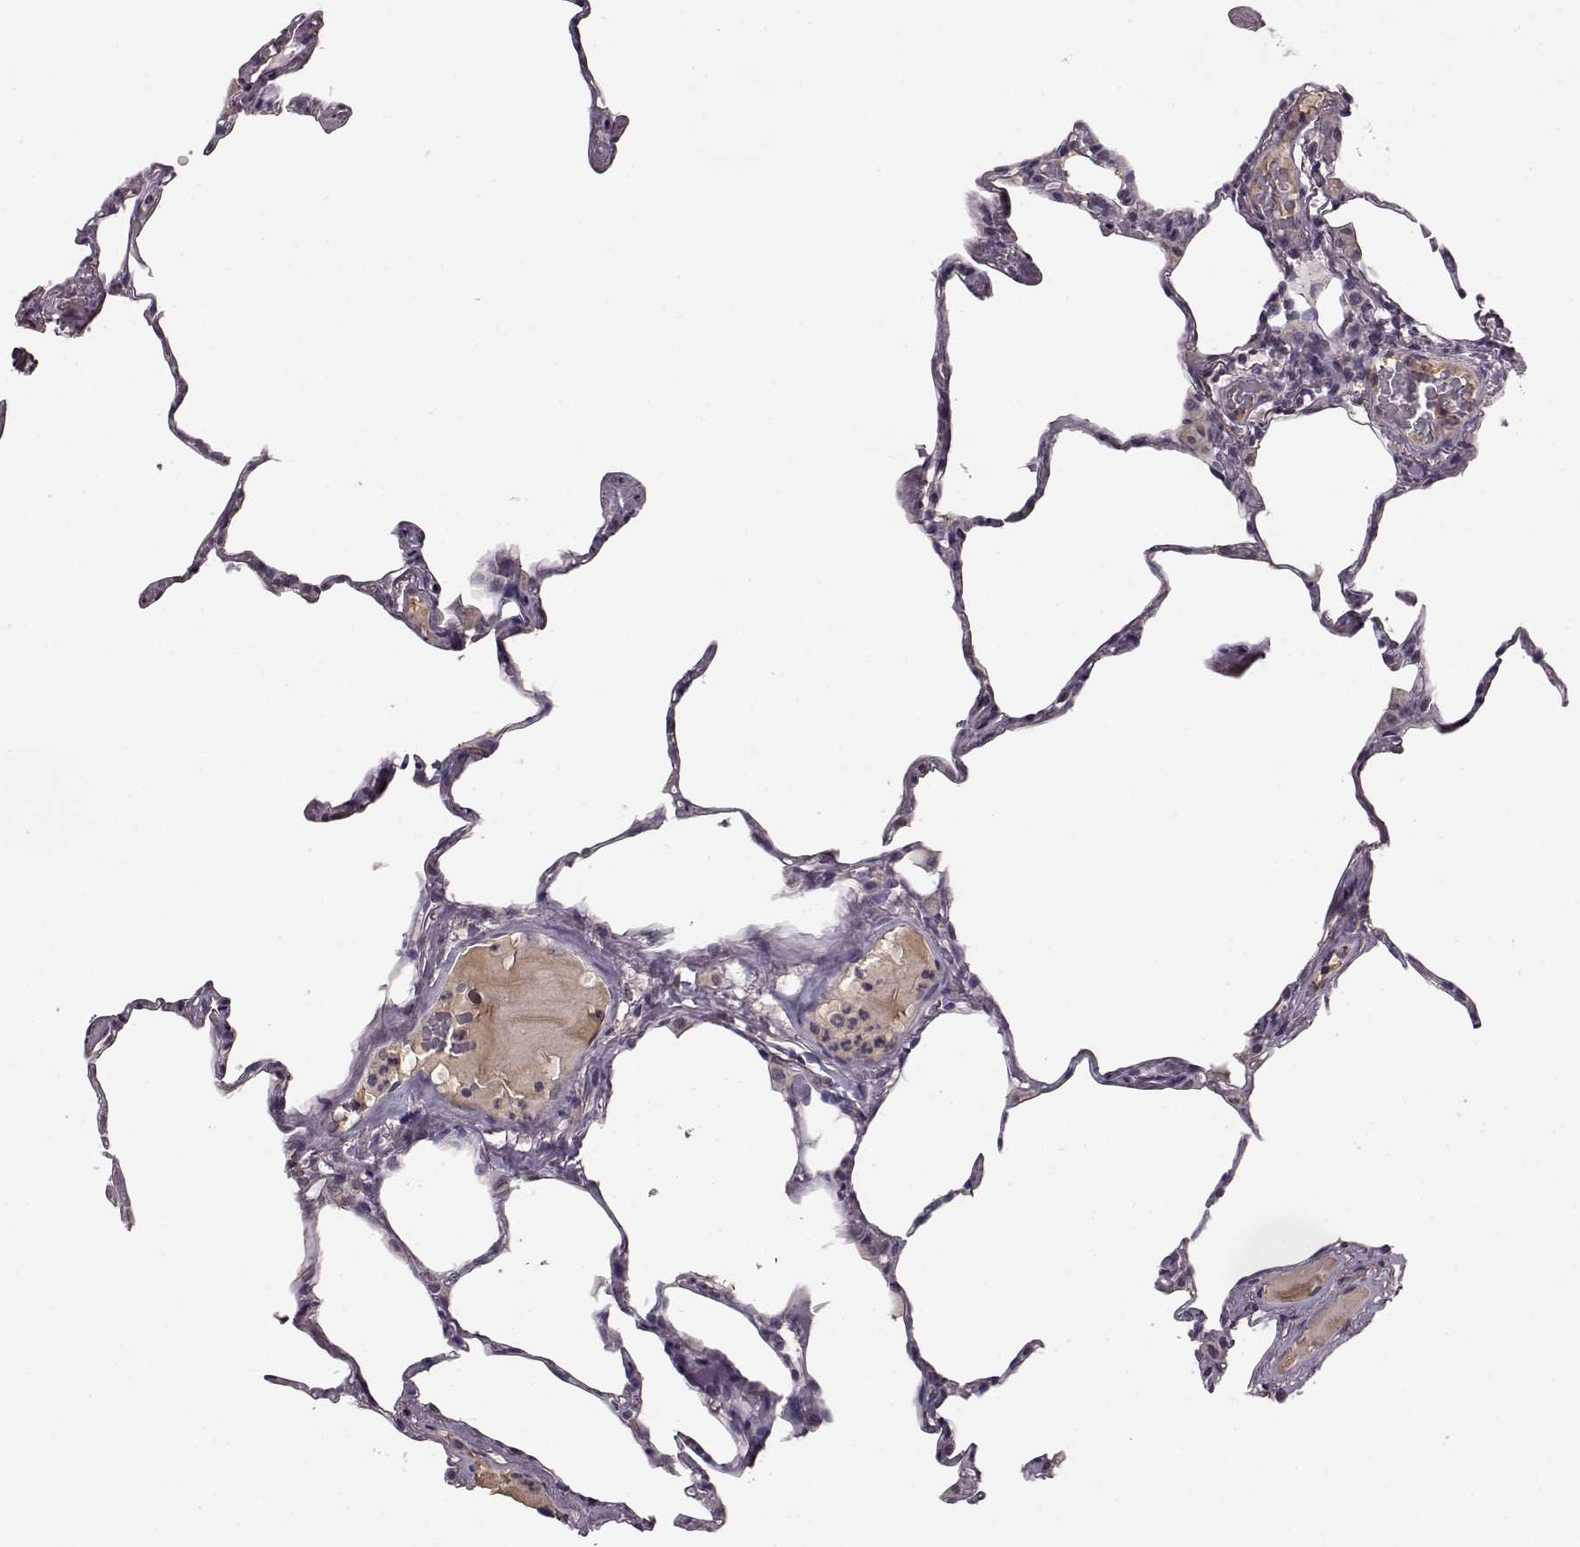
{"staining": {"intensity": "negative", "quantity": "none", "location": "none"}, "tissue": "lung", "cell_type": "Alveolar cells", "image_type": "normal", "snomed": [{"axis": "morphology", "description": "Normal tissue, NOS"}, {"axis": "topography", "description": "Lung"}], "caption": "Immunohistochemistry photomicrograph of benign lung: lung stained with DAB (3,3'-diaminobenzidine) demonstrates no significant protein staining in alveolar cells. (DAB immunohistochemistry (IHC) visualized using brightfield microscopy, high magnification).", "gene": "NRL", "patient": {"sex": "male", "age": 65}}